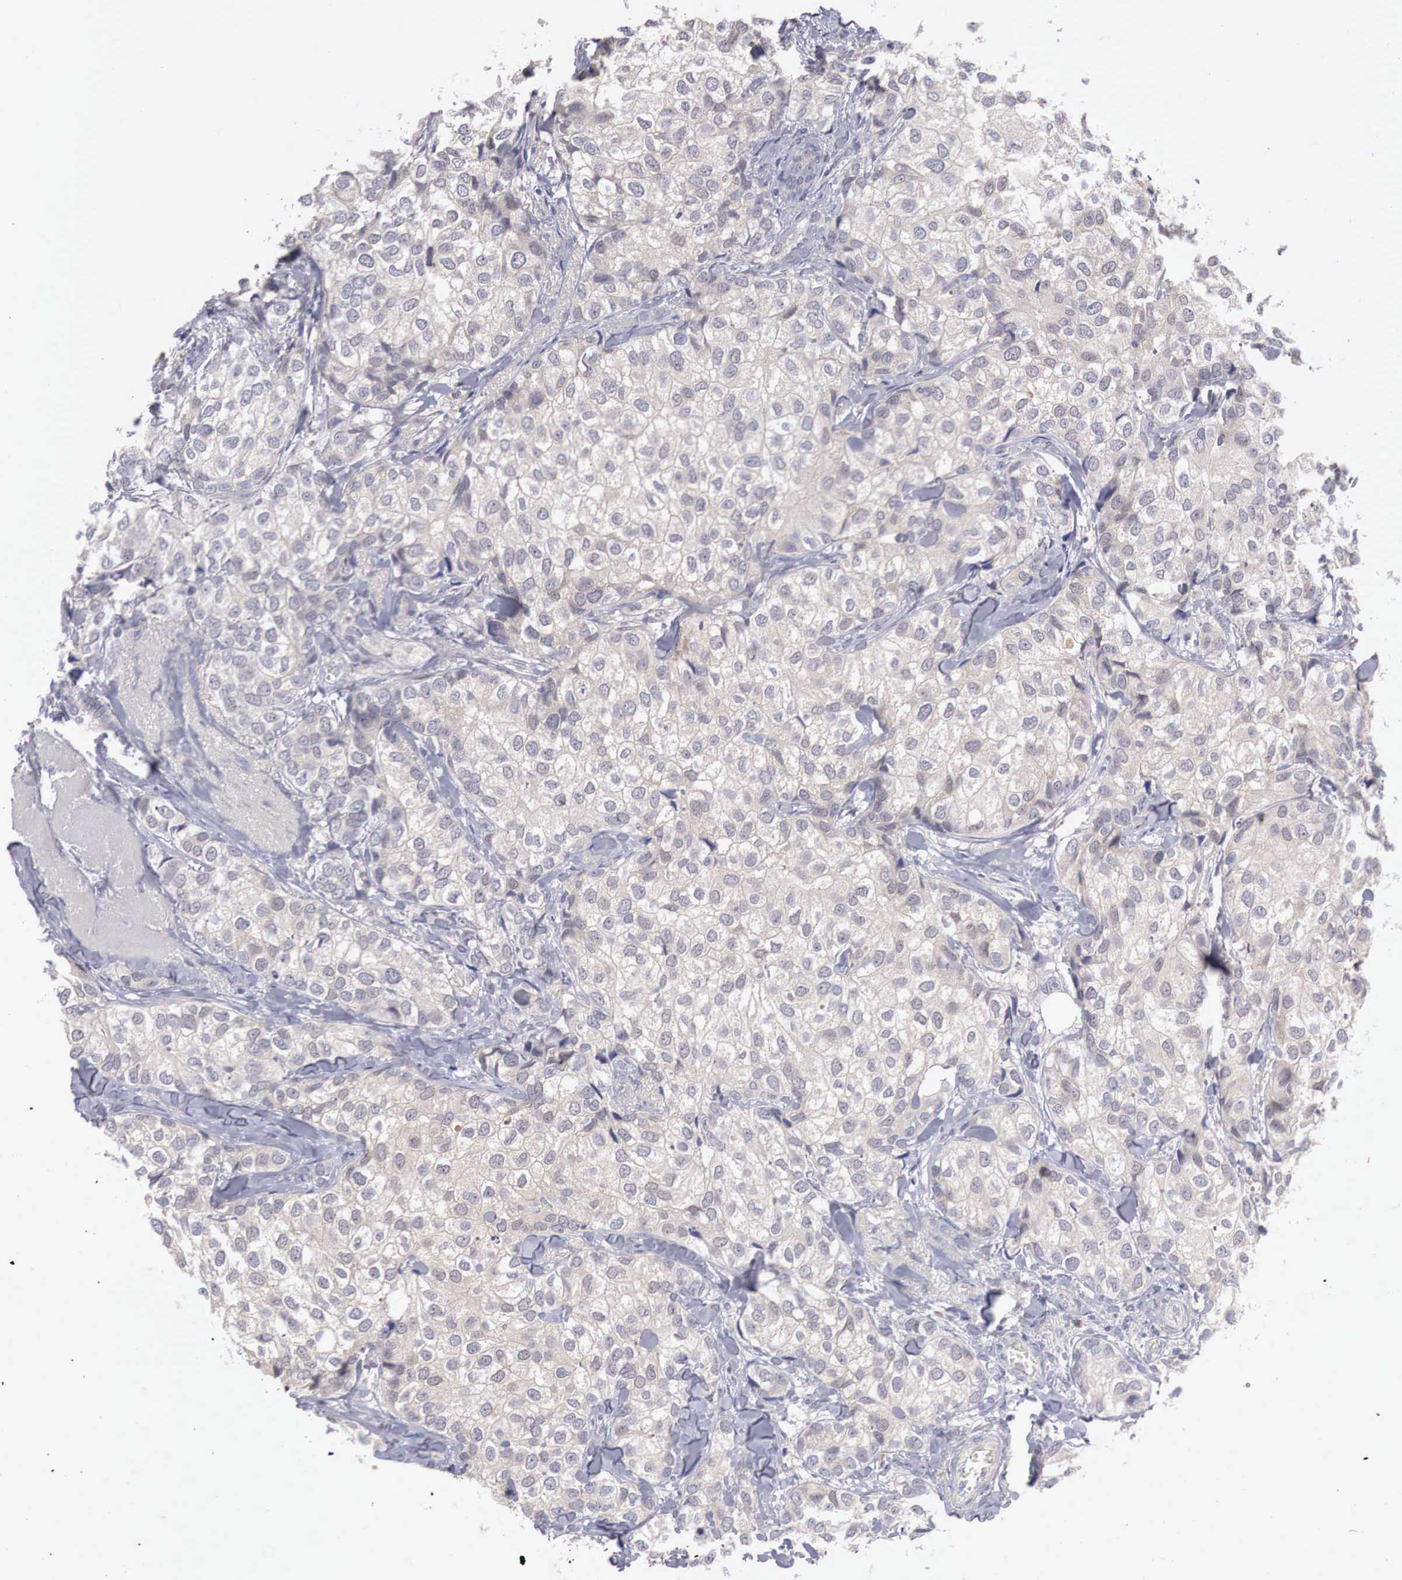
{"staining": {"intensity": "negative", "quantity": "none", "location": "none"}, "tissue": "breast cancer", "cell_type": "Tumor cells", "image_type": "cancer", "snomed": [{"axis": "morphology", "description": "Duct carcinoma"}, {"axis": "topography", "description": "Breast"}], "caption": "This is a image of IHC staining of breast invasive ductal carcinoma, which shows no expression in tumor cells.", "gene": "GATA1", "patient": {"sex": "female", "age": 68}}